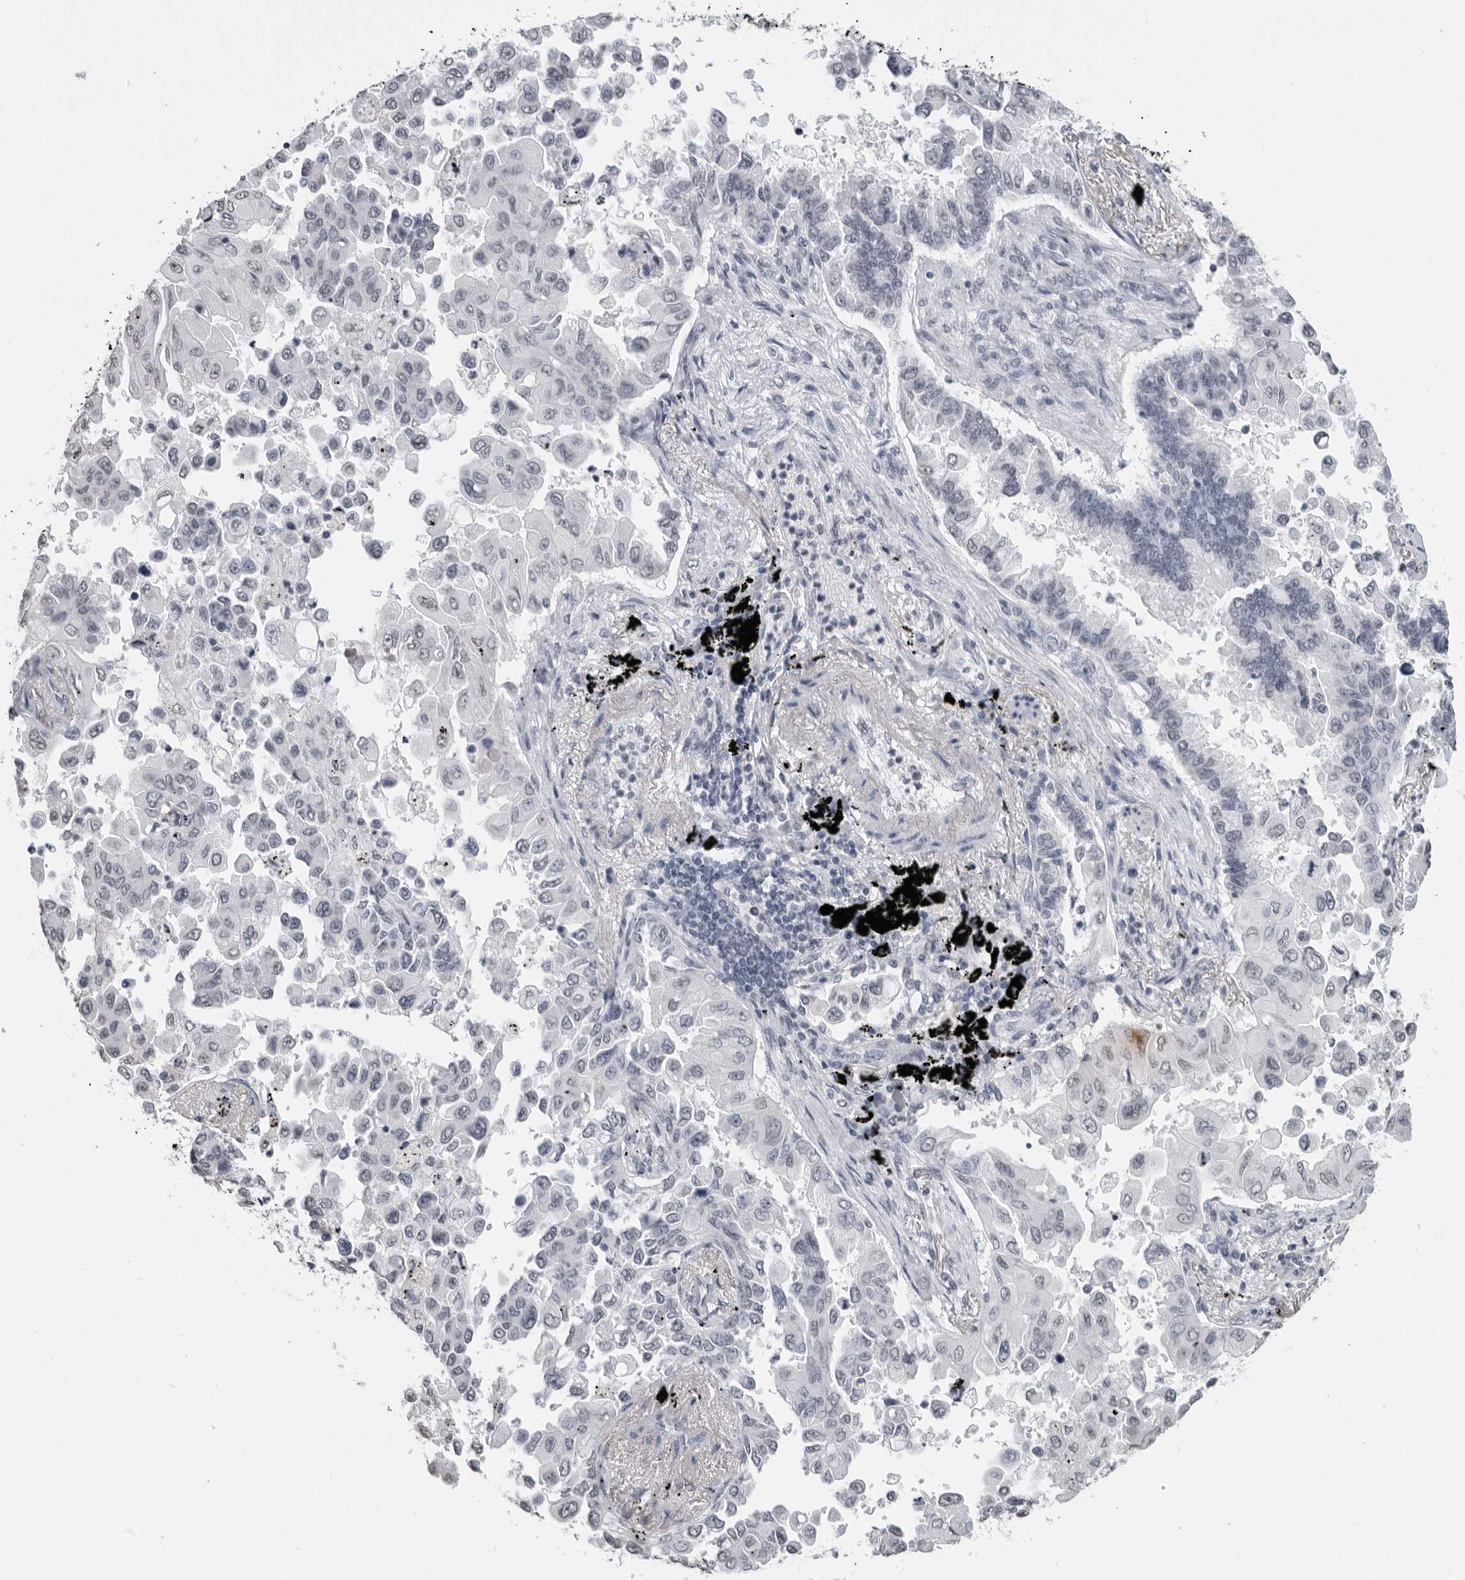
{"staining": {"intensity": "negative", "quantity": "none", "location": "none"}, "tissue": "lung cancer", "cell_type": "Tumor cells", "image_type": "cancer", "snomed": [{"axis": "morphology", "description": "Adenocarcinoma, NOS"}, {"axis": "topography", "description": "Lung"}], "caption": "Tumor cells show no significant protein positivity in lung cancer (adenocarcinoma).", "gene": "HEPACAM", "patient": {"sex": "female", "age": 67}}